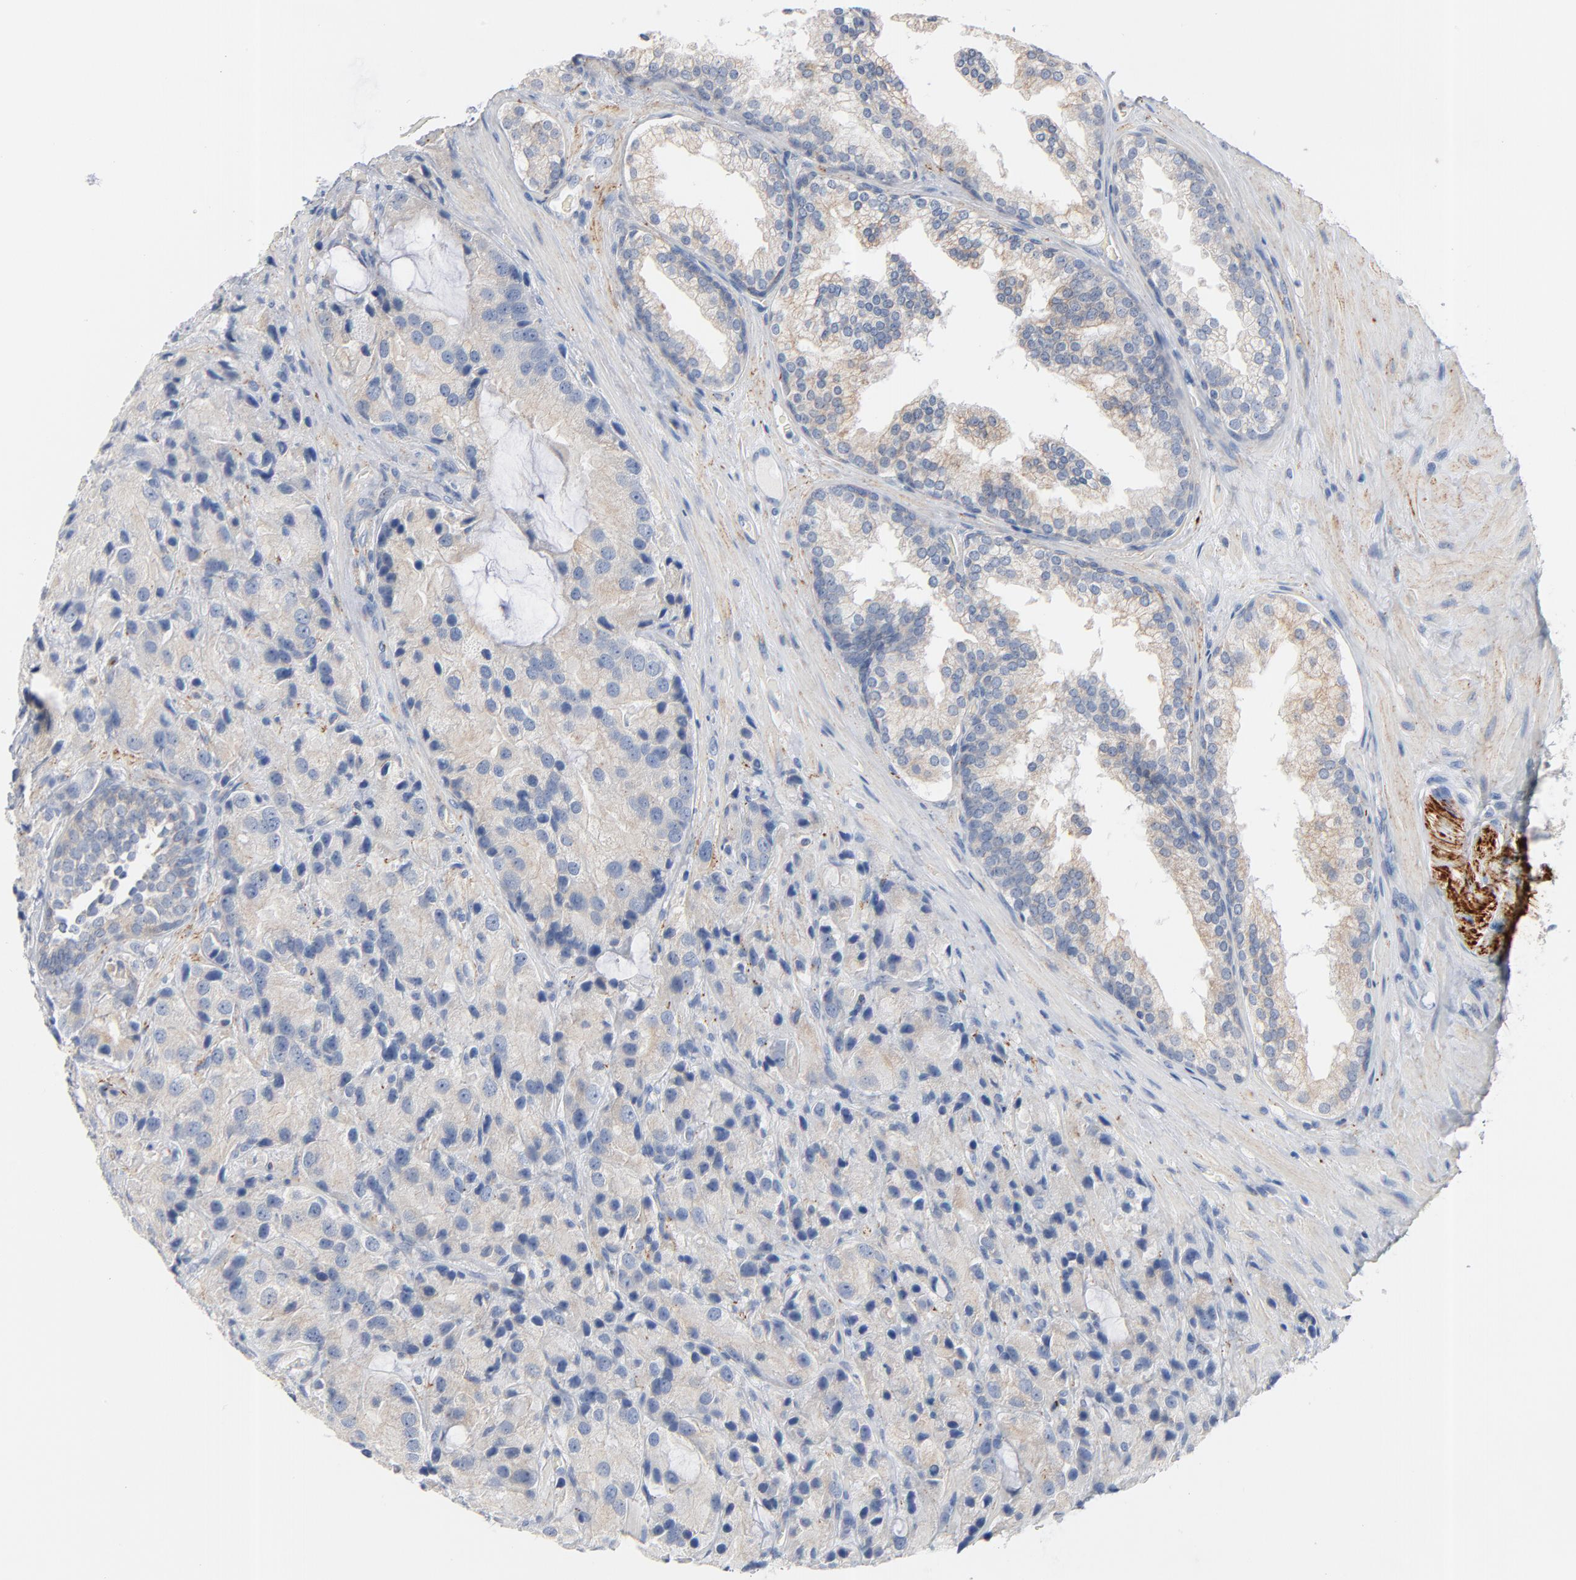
{"staining": {"intensity": "negative", "quantity": "none", "location": "none"}, "tissue": "prostate cancer", "cell_type": "Tumor cells", "image_type": "cancer", "snomed": [{"axis": "morphology", "description": "Adenocarcinoma, High grade"}, {"axis": "topography", "description": "Prostate"}], "caption": "A high-resolution histopathology image shows IHC staining of prostate adenocarcinoma (high-grade), which displays no significant expression in tumor cells.", "gene": "IFT43", "patient": {"sex": "male", "age": 70}}